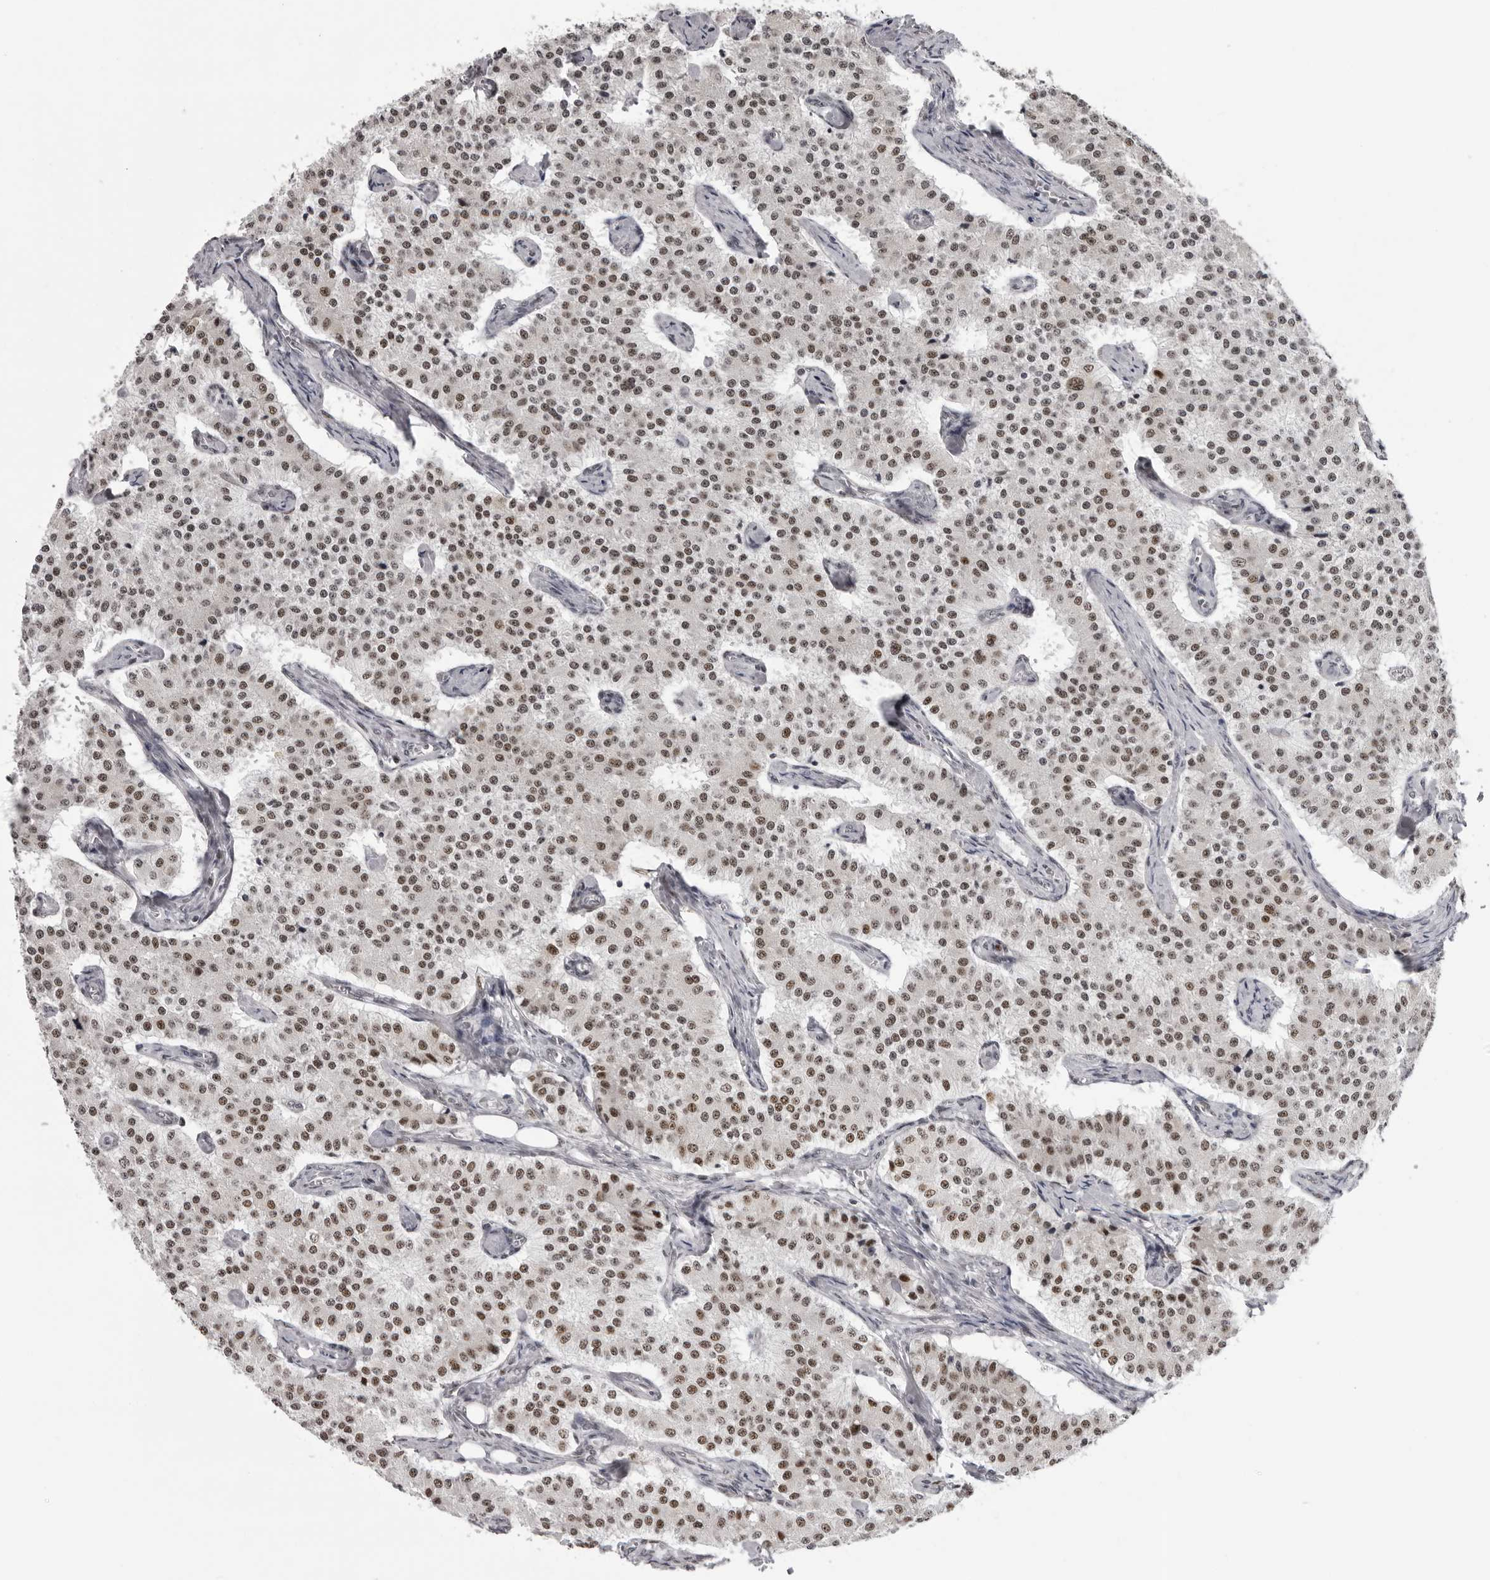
{"staining": {"intensity": "moderate", "quantity": ">75%", "location": "nuclear"}, "tissue": "carcinoid", "cell_type": "Tumor cells", "image_type": "cancer", "snomed": [{"axis": "morphology", "description": "Carcinoid, malignant, NOS"}, {"axis": "topography", "description": "Colon"}], "caption": "Protein staining exhibits moderate nuclear staining in about >75% of tumor cells in malignant carcinoid.", "gene": "HEXIM2", "patient": {"sex": "female", "age": 52}}